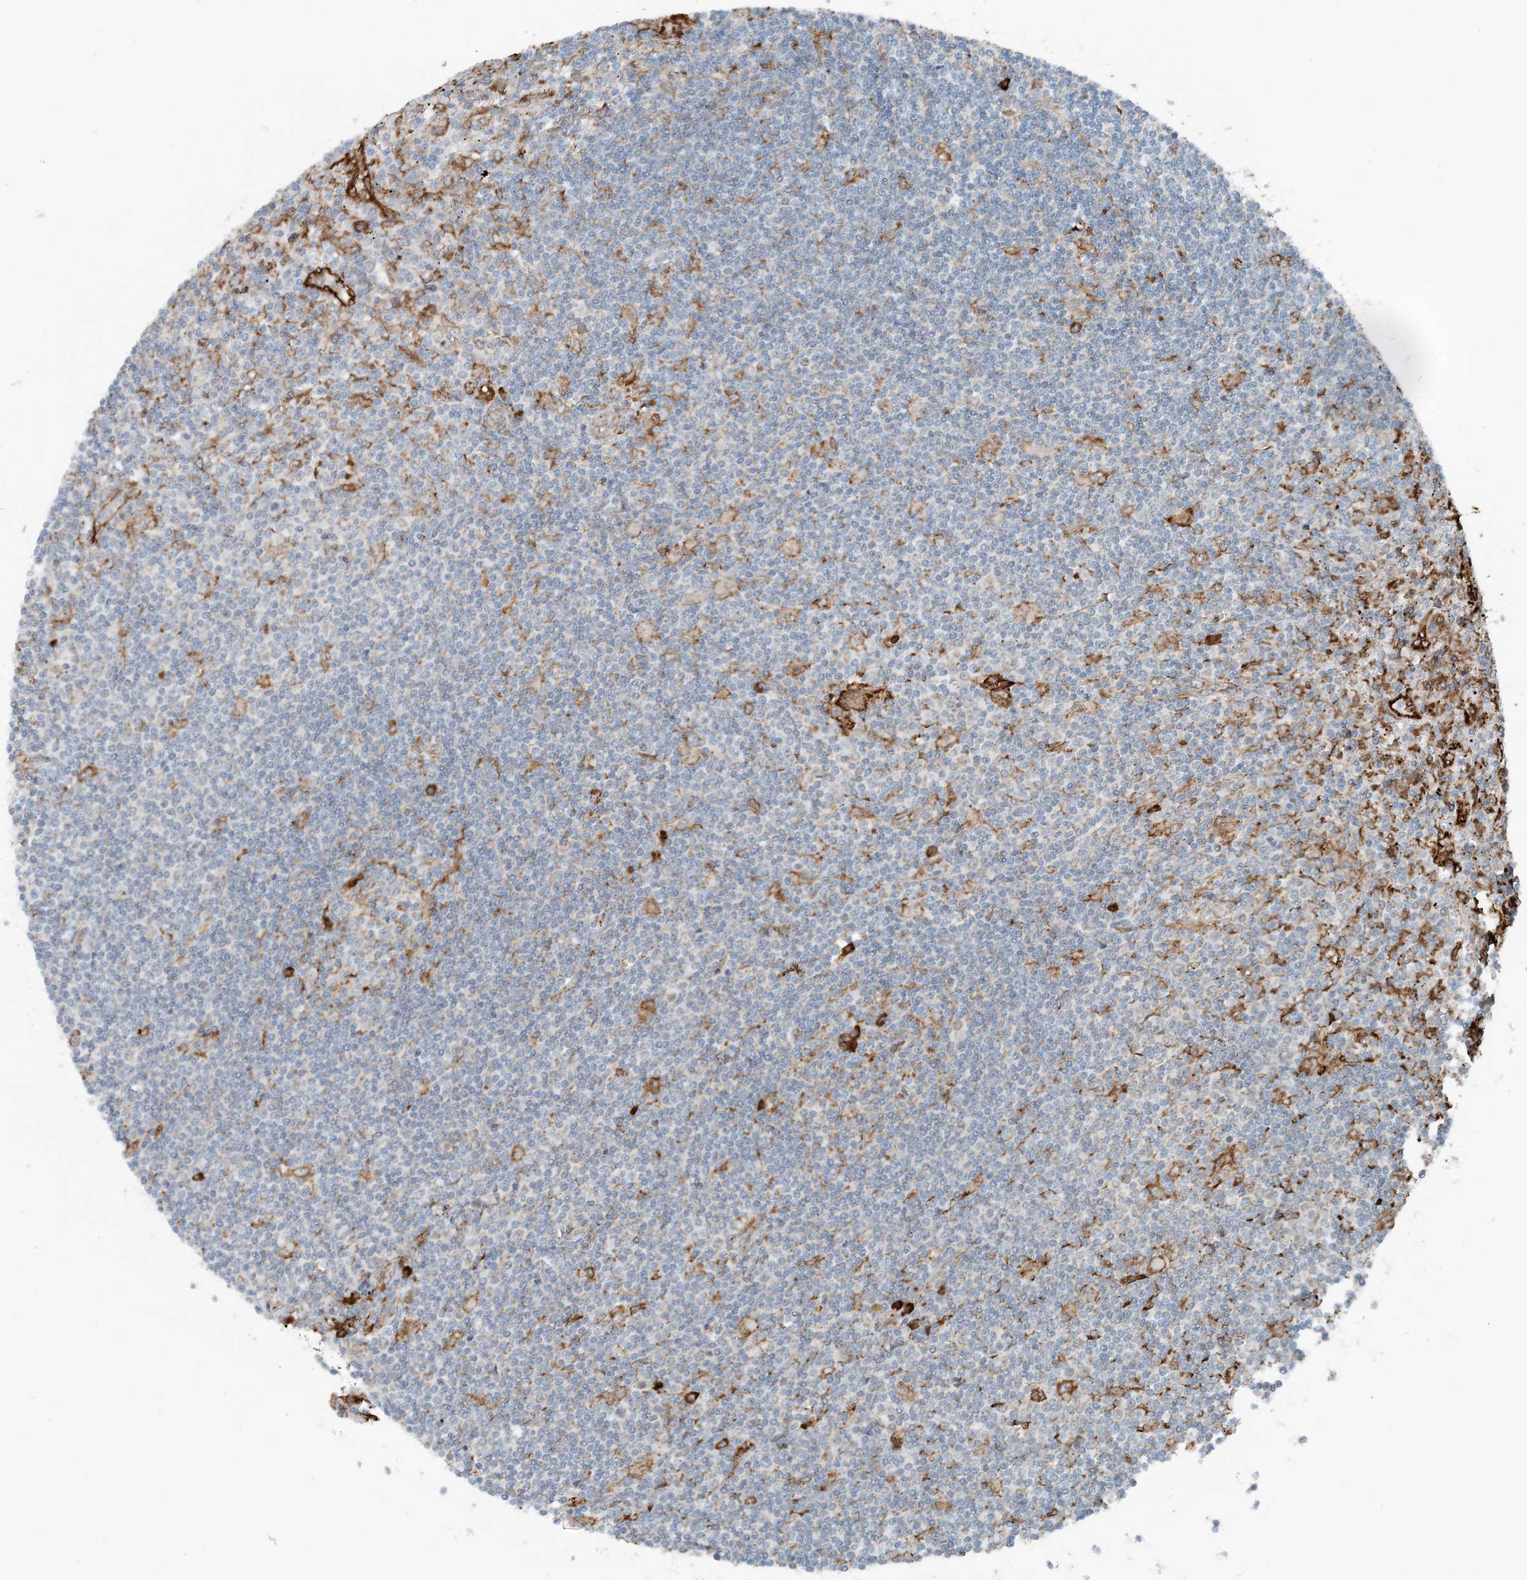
{"staining": {"intensity": "negative", "quantity": "none", "location": "none"}, "tissue": "lymphoma", "cell_type": "Tumor cells", "image_type": "cancer", "snomed": [{"axis": "morphology", "description": "Malignant lymphoma, non-Hodgkin's type, Low grade"}, {"axis": "topography", "description": "Spleen"}], "caption": "Photomicrograph shows no protein staining in tumor cells of lymphoma tissue.", "gene": "CERKL", "patient": {"sex": "male", "age": 76}}